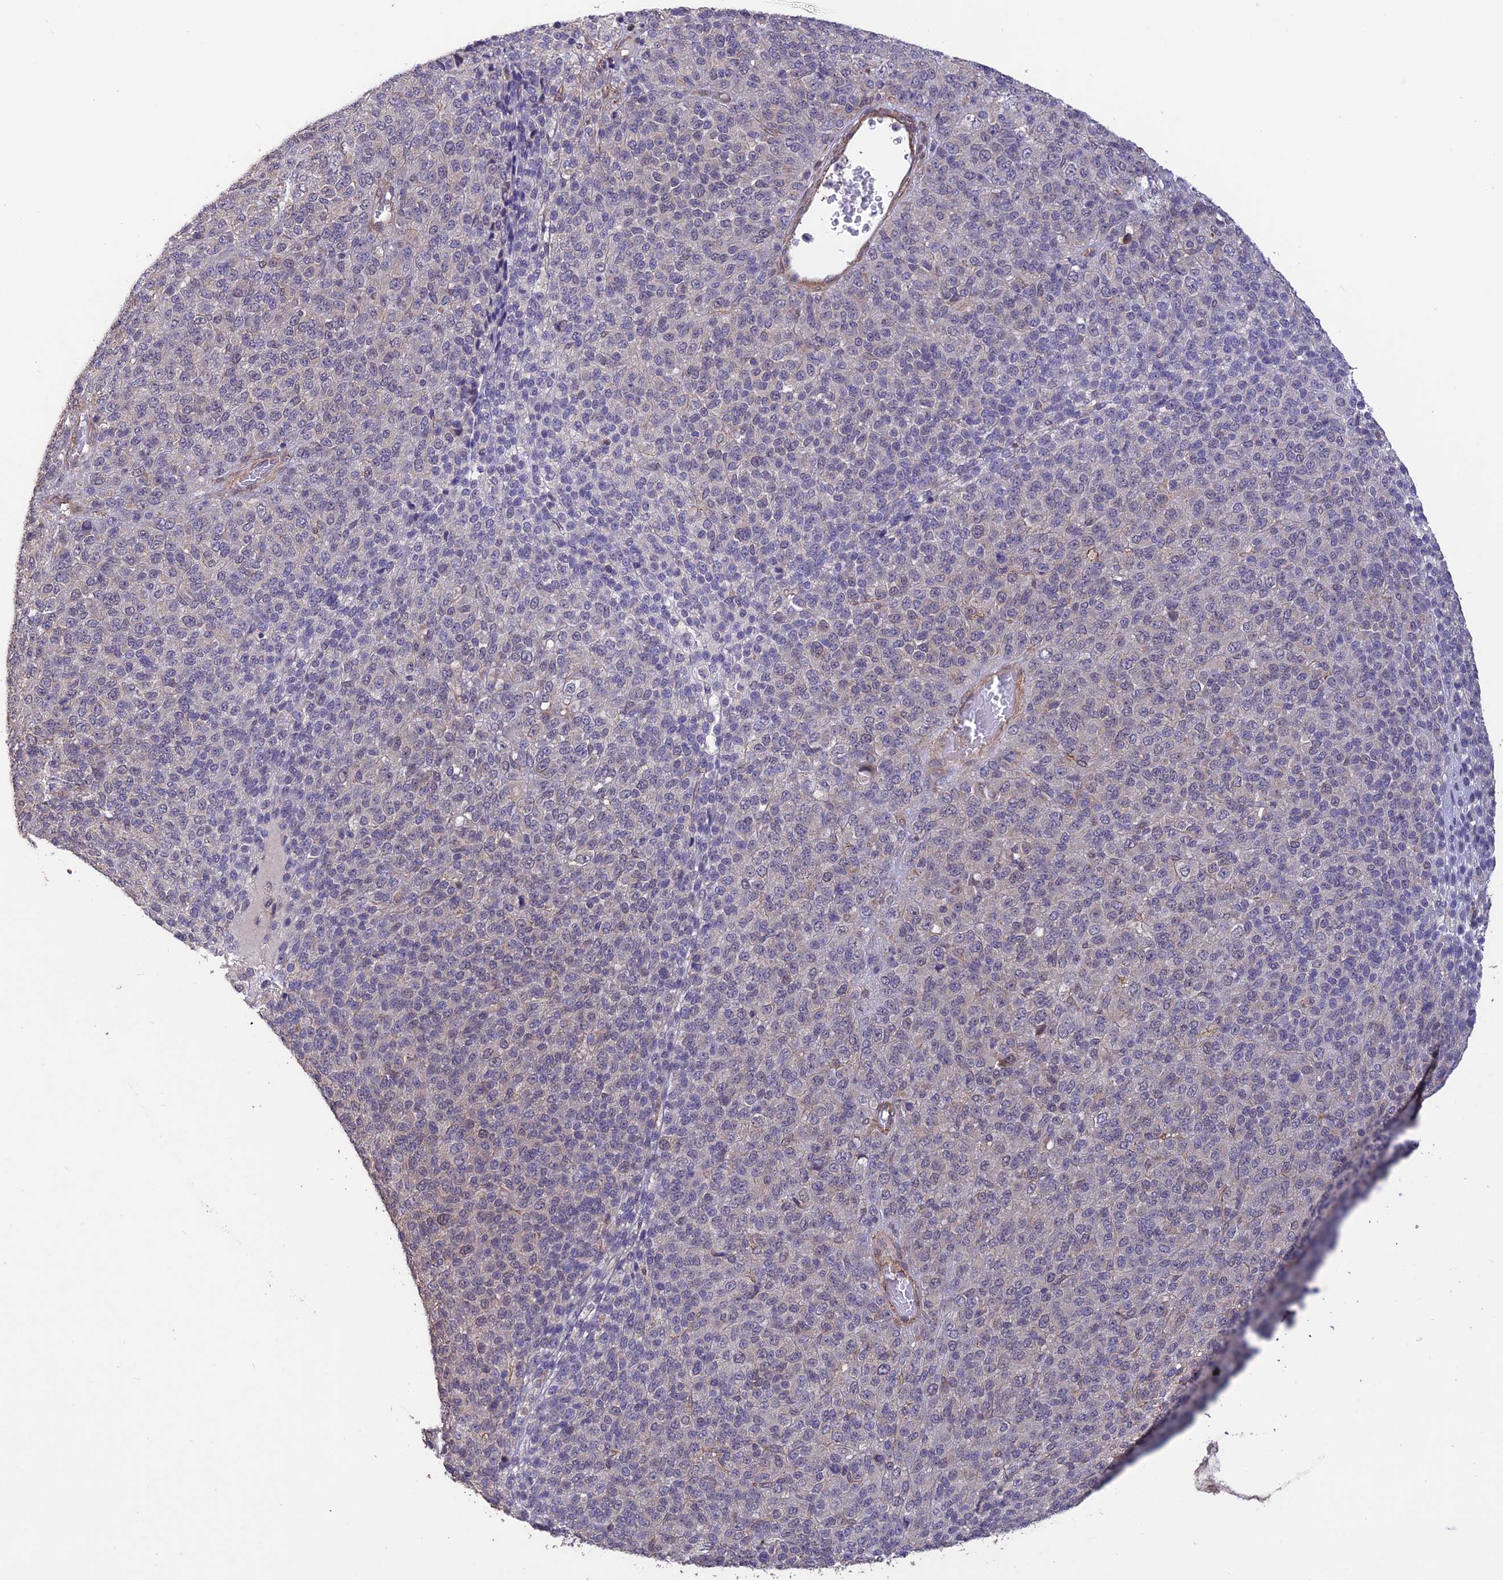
{"staining": {"intensity": "negative", "quantity": "none", "location": "none"}, "tissue": "melanoma", "cell_type": "Tumor cells", "image_type": "cancer", "snomed": [{"axis": "morphology", "description": "Malignant melanoma, Metastatic site"}, {"axis": "topography", "description": "Brain"}], "caption": "This is an immunohistochemistry micrograph of human melanoma. There is no positivity in tumor cells.", "gene": "PAGR1", "patient": {"sex": "female", "age": 56}}